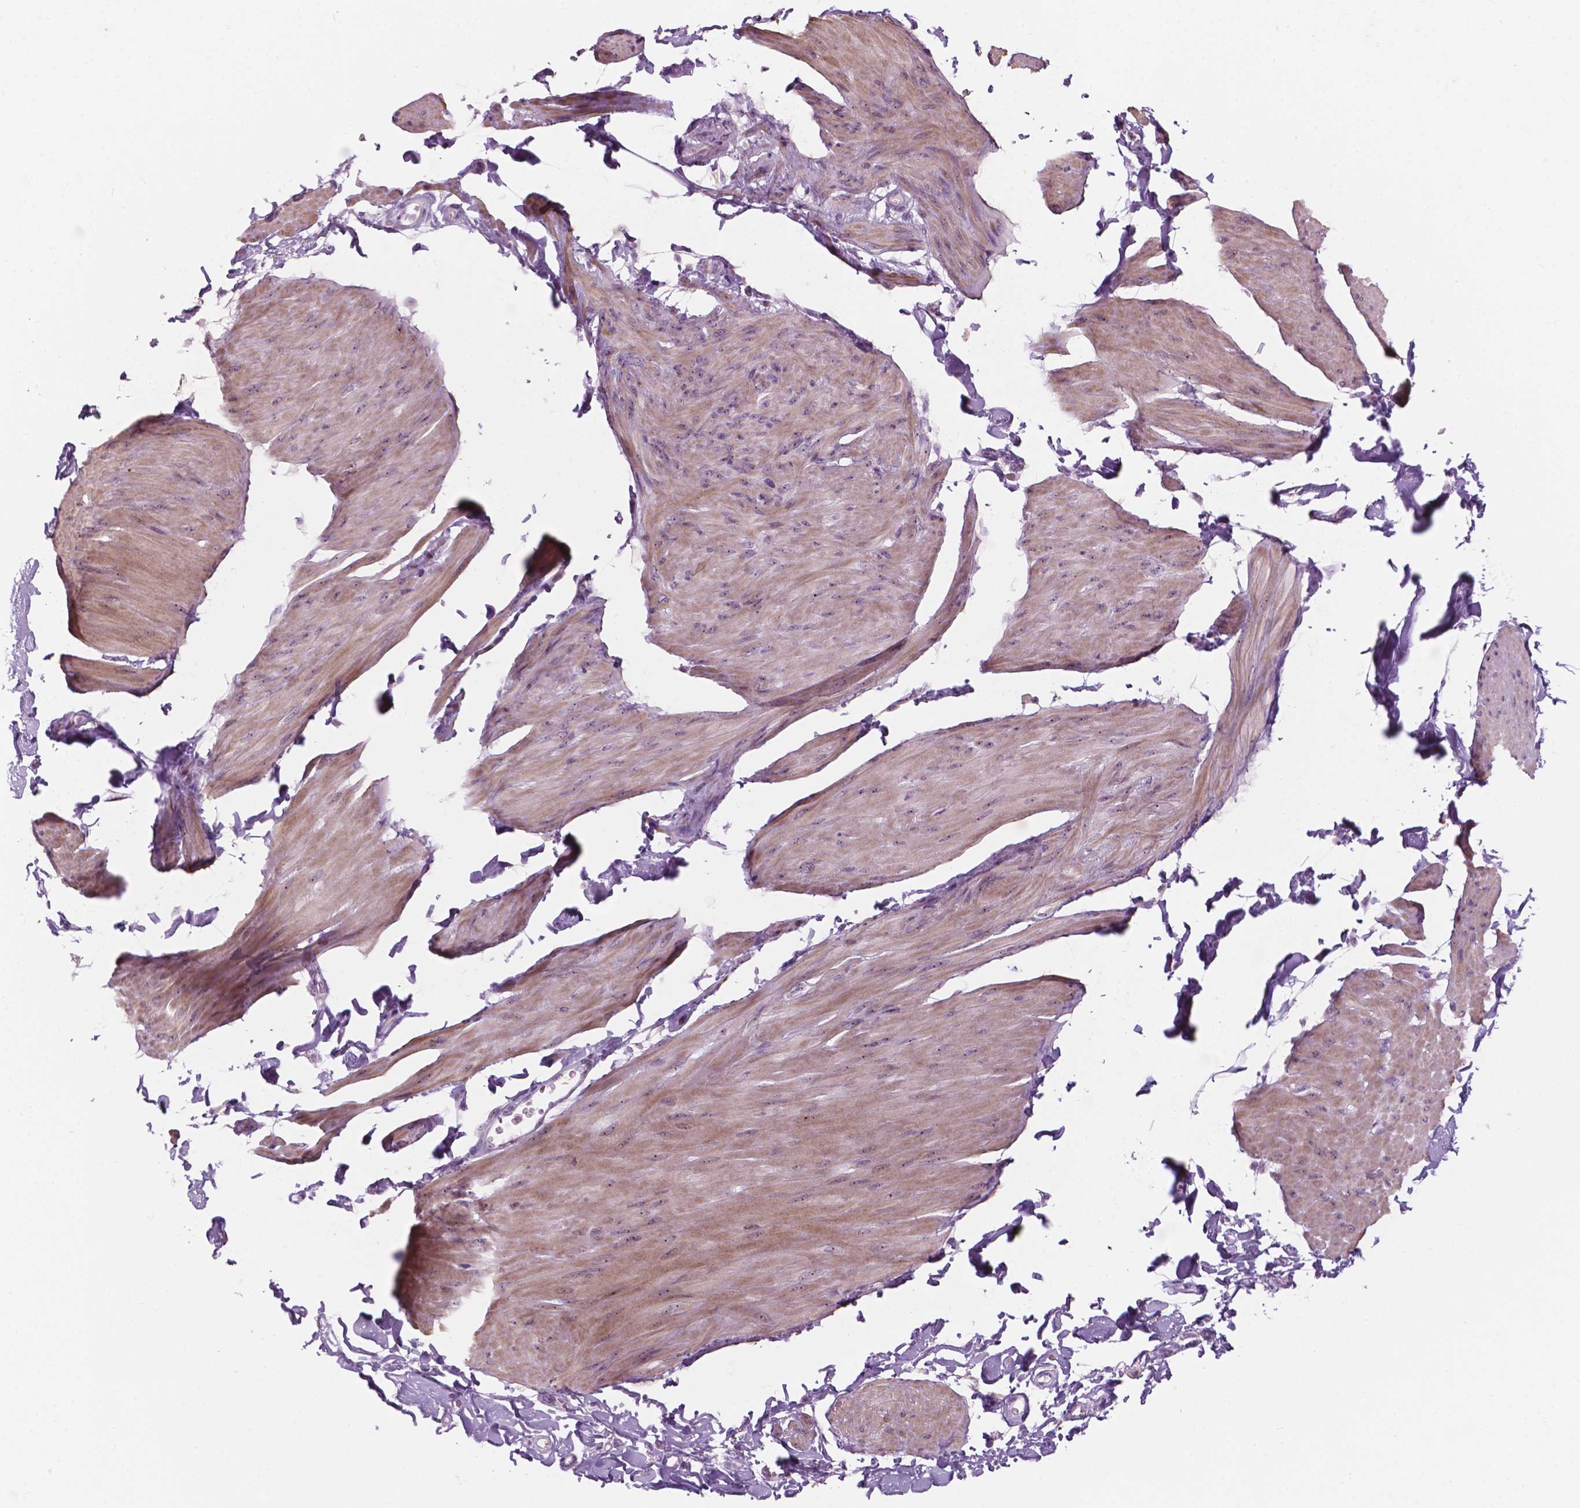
{"staining": {"intensity": "weak", "quantity": "25%-75%", "location": "cytoplasmic/membranous"}, "tissue": "smooth muscle", "cell_type": "Smooth muscle cells", "image_type": "normal", "snomed": [{"axis": "morphology", "description": "Normal tissue, NOS"}, {"axis": "topography", "description": "Adipose tissue"}, {"axis": "topography", "description": "Smooth muscle"}, {"axis": "topography", "description": "Peripheral nerve tissue"}], "caption": "The immunohistochemical stain highlights weak cytoplasmic/membranous expression in smooth muscle cells of benign smooth muscle. The protein is stained brown, and the nuclei are stained in blue (DAB IHC with brightfield microscopy, high magnification).", "gene": "ZNF853", "patient": {"sex": "male", "age": 83}}